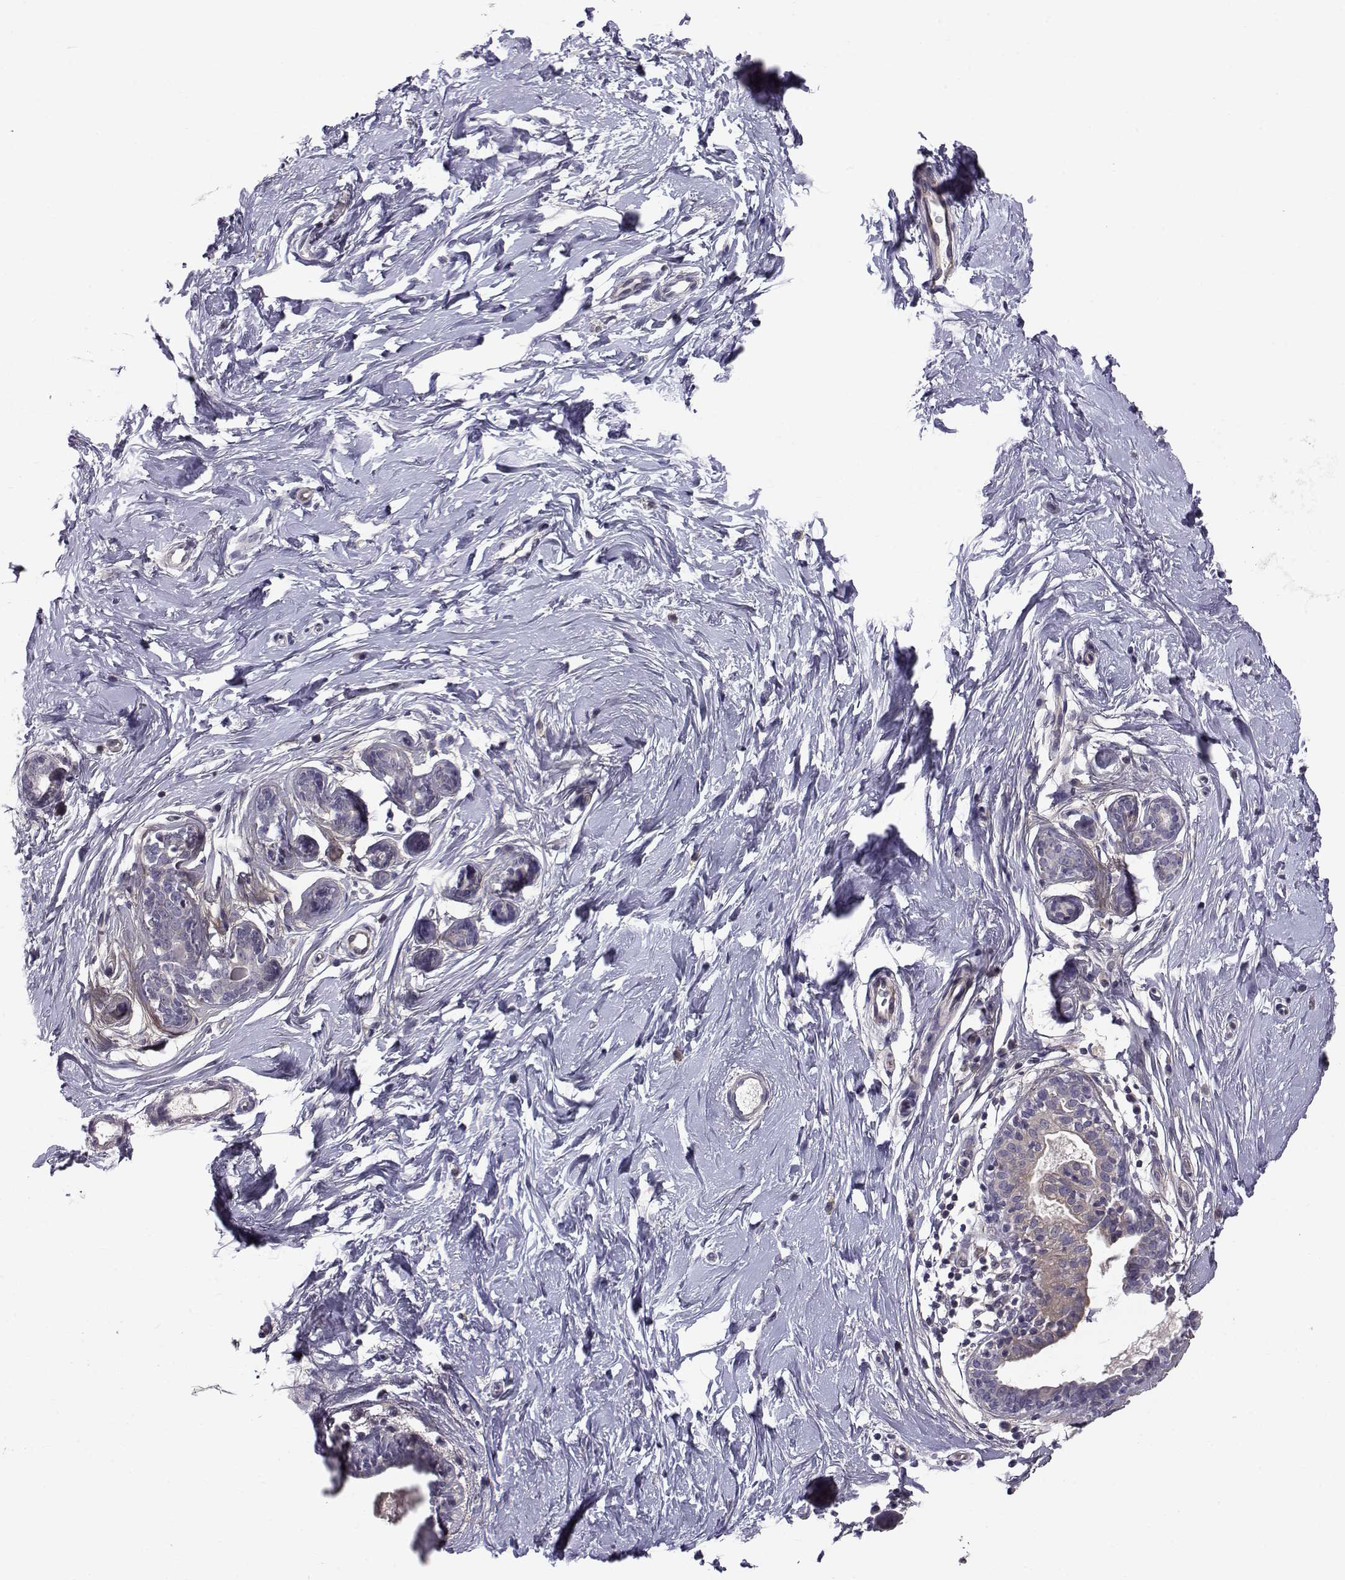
{"staining": {"intensity": "negative", "quantity": "none", "location": "none"}, "tissue": "breast", "cell_type": "Adipocytes", "image_type": "normal", "snomed": [{"axis": "morphology", "description": "Normal tissue, NOS"}, {"axis": "topography", "description": "Breast"}], "caption": "IHC of unremarkable human breast displays no expression in adipocytes.", "gene": "PEX5L", "patient": {"sex": "female", "age": 37}}